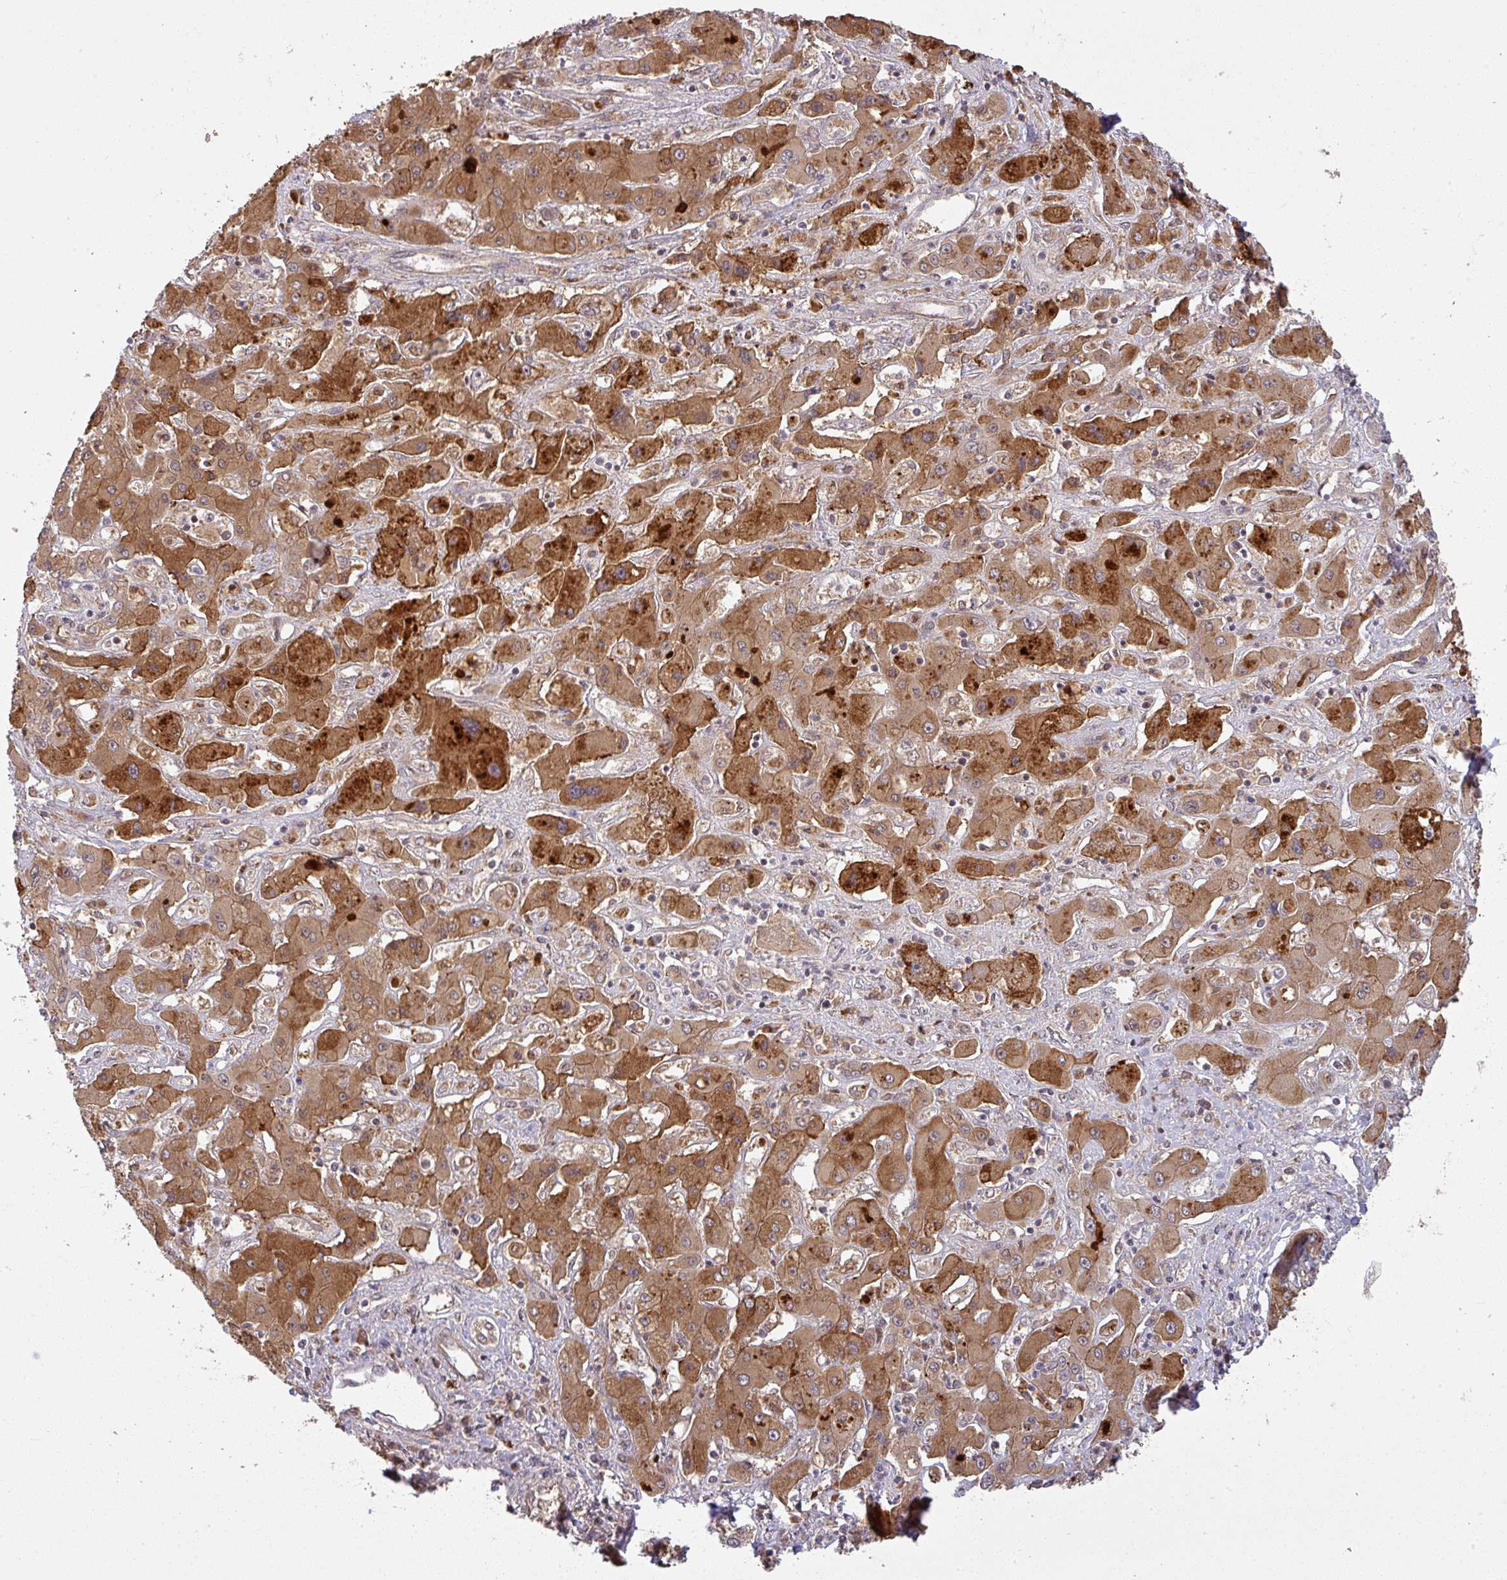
{"staining": {"intensity": "strong", "quantity": ">75%", "location": "cytoplasmic/membranous"}, "tissue": "liver cancer", "cell_type": "Tumor cells", "image_type": "cancer", "snomed": [{"axis": "morphology", "description": "Cholangiocarcinoma"}, {"axis": "topography", "description": "Liver"}], "caption": "Strong cytoplasmic/membranous protein positivity is present in about >75% of tumor cells in liver cancer.", "gene": "CCDC121", "patient": {"sex": "male", "age": 67}}